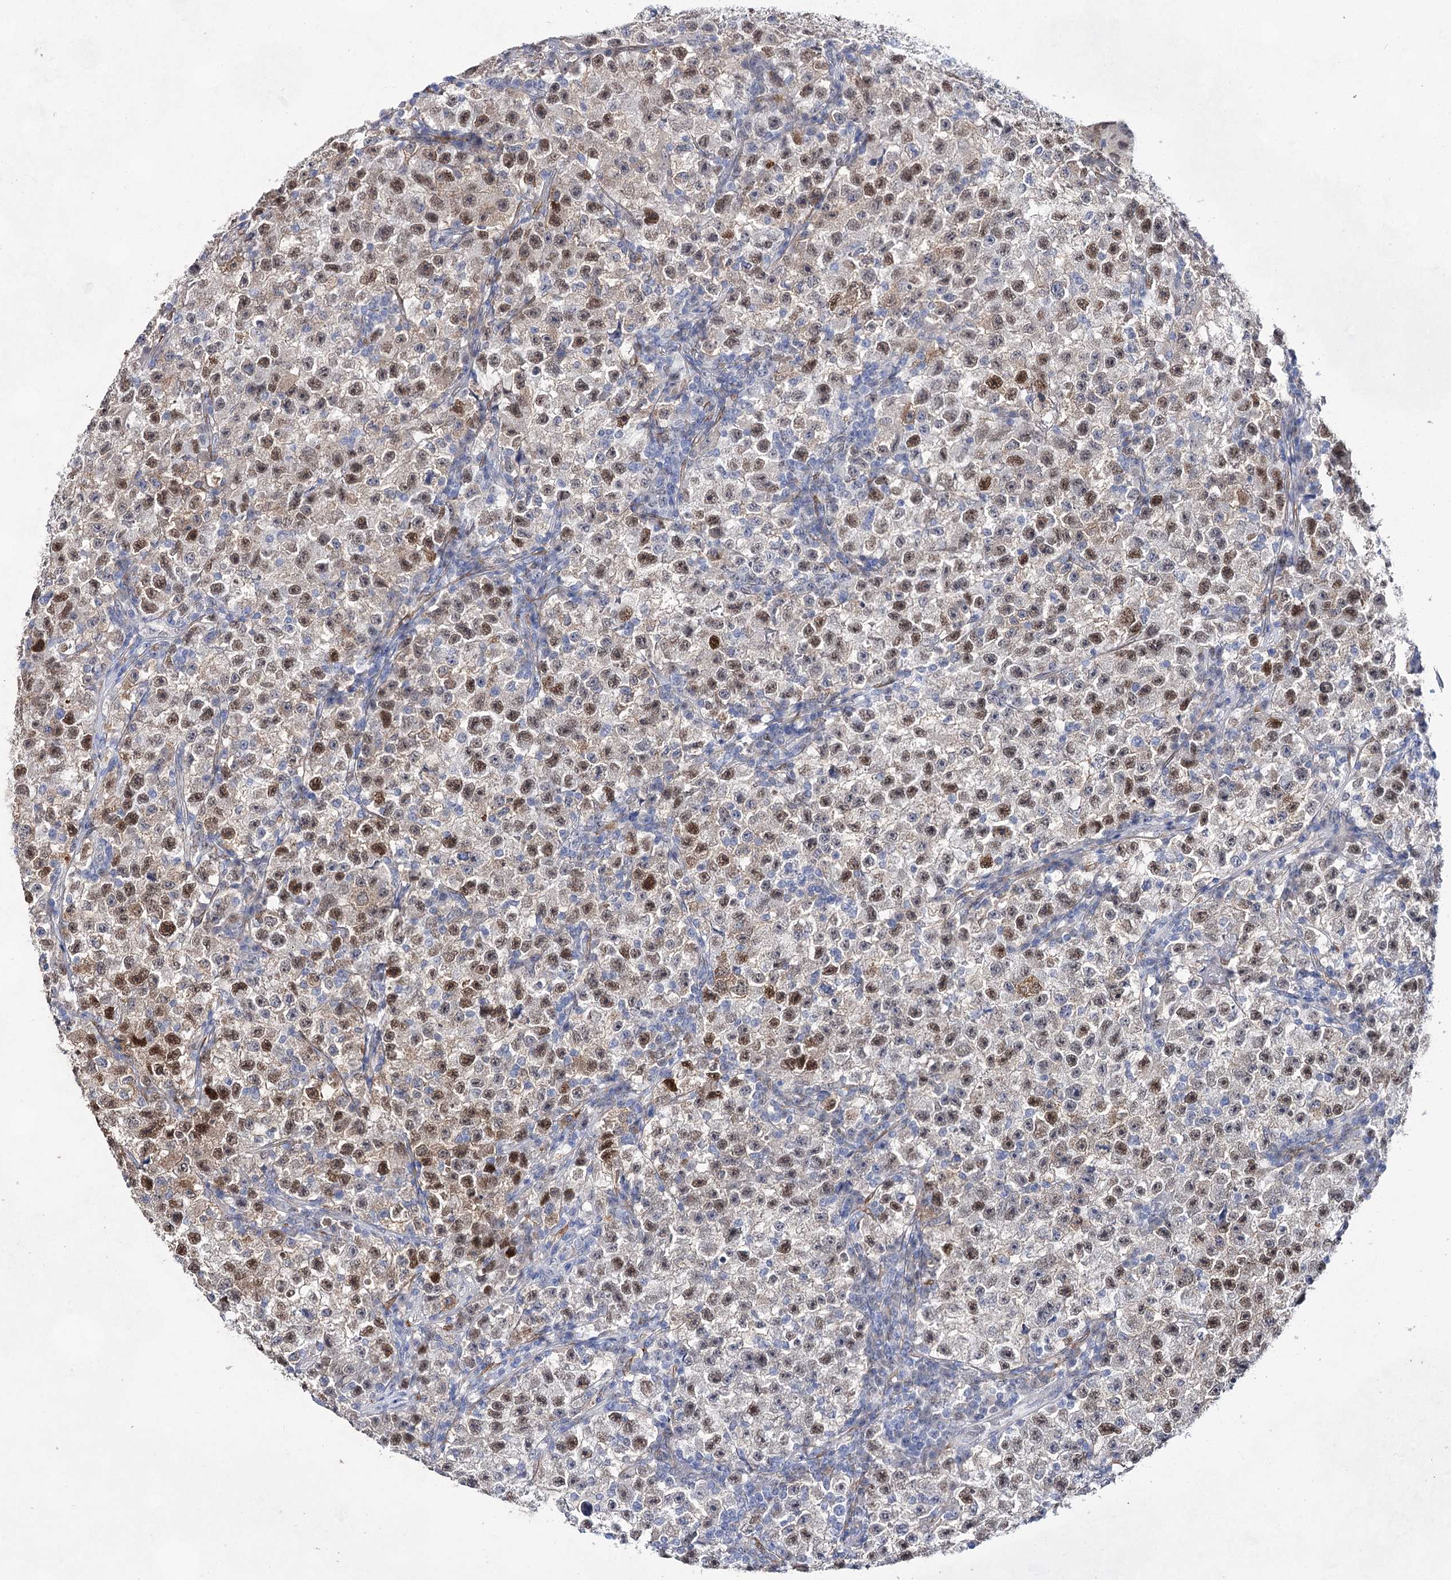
{"staining": {"intensity": "moderate", "quantity": ">75%", "location": "nuclear"}, "tissue": "testis cancer", "cell_type": "Tumor cells", "image_type": "cancer", "snomed": [{"axis": "morphology", "description": "Seminoma, NOS"}, {"axis": "topography", "description": "Testis"}], "caption": "Protein expression analysis of human seminoma (testis) reveals moderate nuclear positivity in about >75% of tumor cells. Using DAB (3,3'-diaminobenzidine) (brown) and hematoxylin (blue) stains, captured at high magnification using brightfield microscopy.", "gene": "UGDH", "patient": {"sex": "male", "age": 22}}